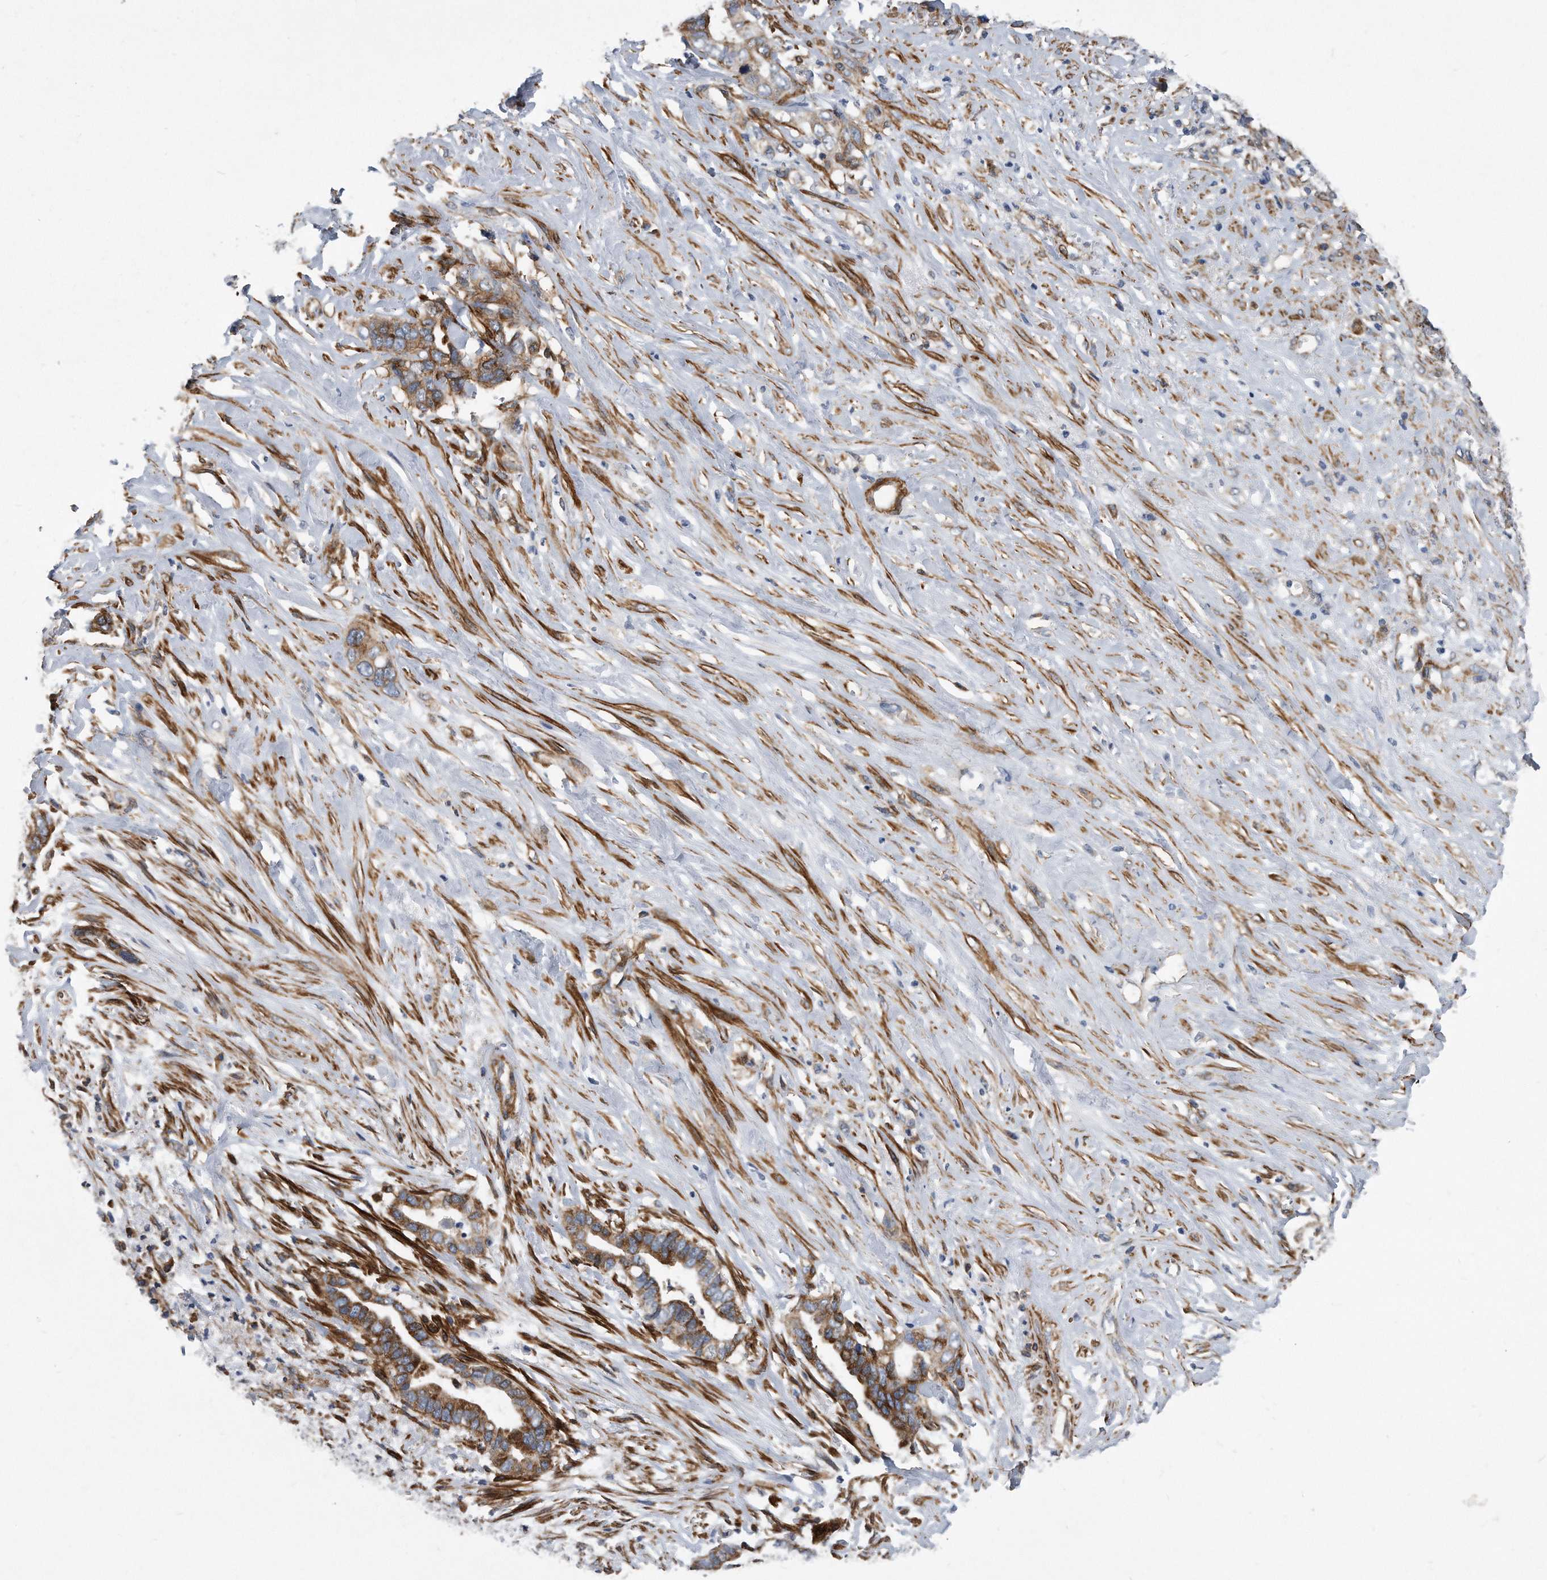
{"staining": {"intensity": "moderate", "quantity": ">75%", "location": "cytoplasmic/membranous"}, "tissue": "liver cancer", "cell_type": "Tumor cells", "image_type": "cancer", "snomed": [{"axis": "morphology", "description": "Cholangiocarcinoma"}, {"axis": "topography", "description": "Liver"}], "caption": "Liver cancer (cholangiocarcinoma) tissue demonstrates moderate cytoplasmic/membranous positivity in approximately >75% of tumor cells", "gene": "EIF2B4", "patient": {"sex": "female", "age": 79}}